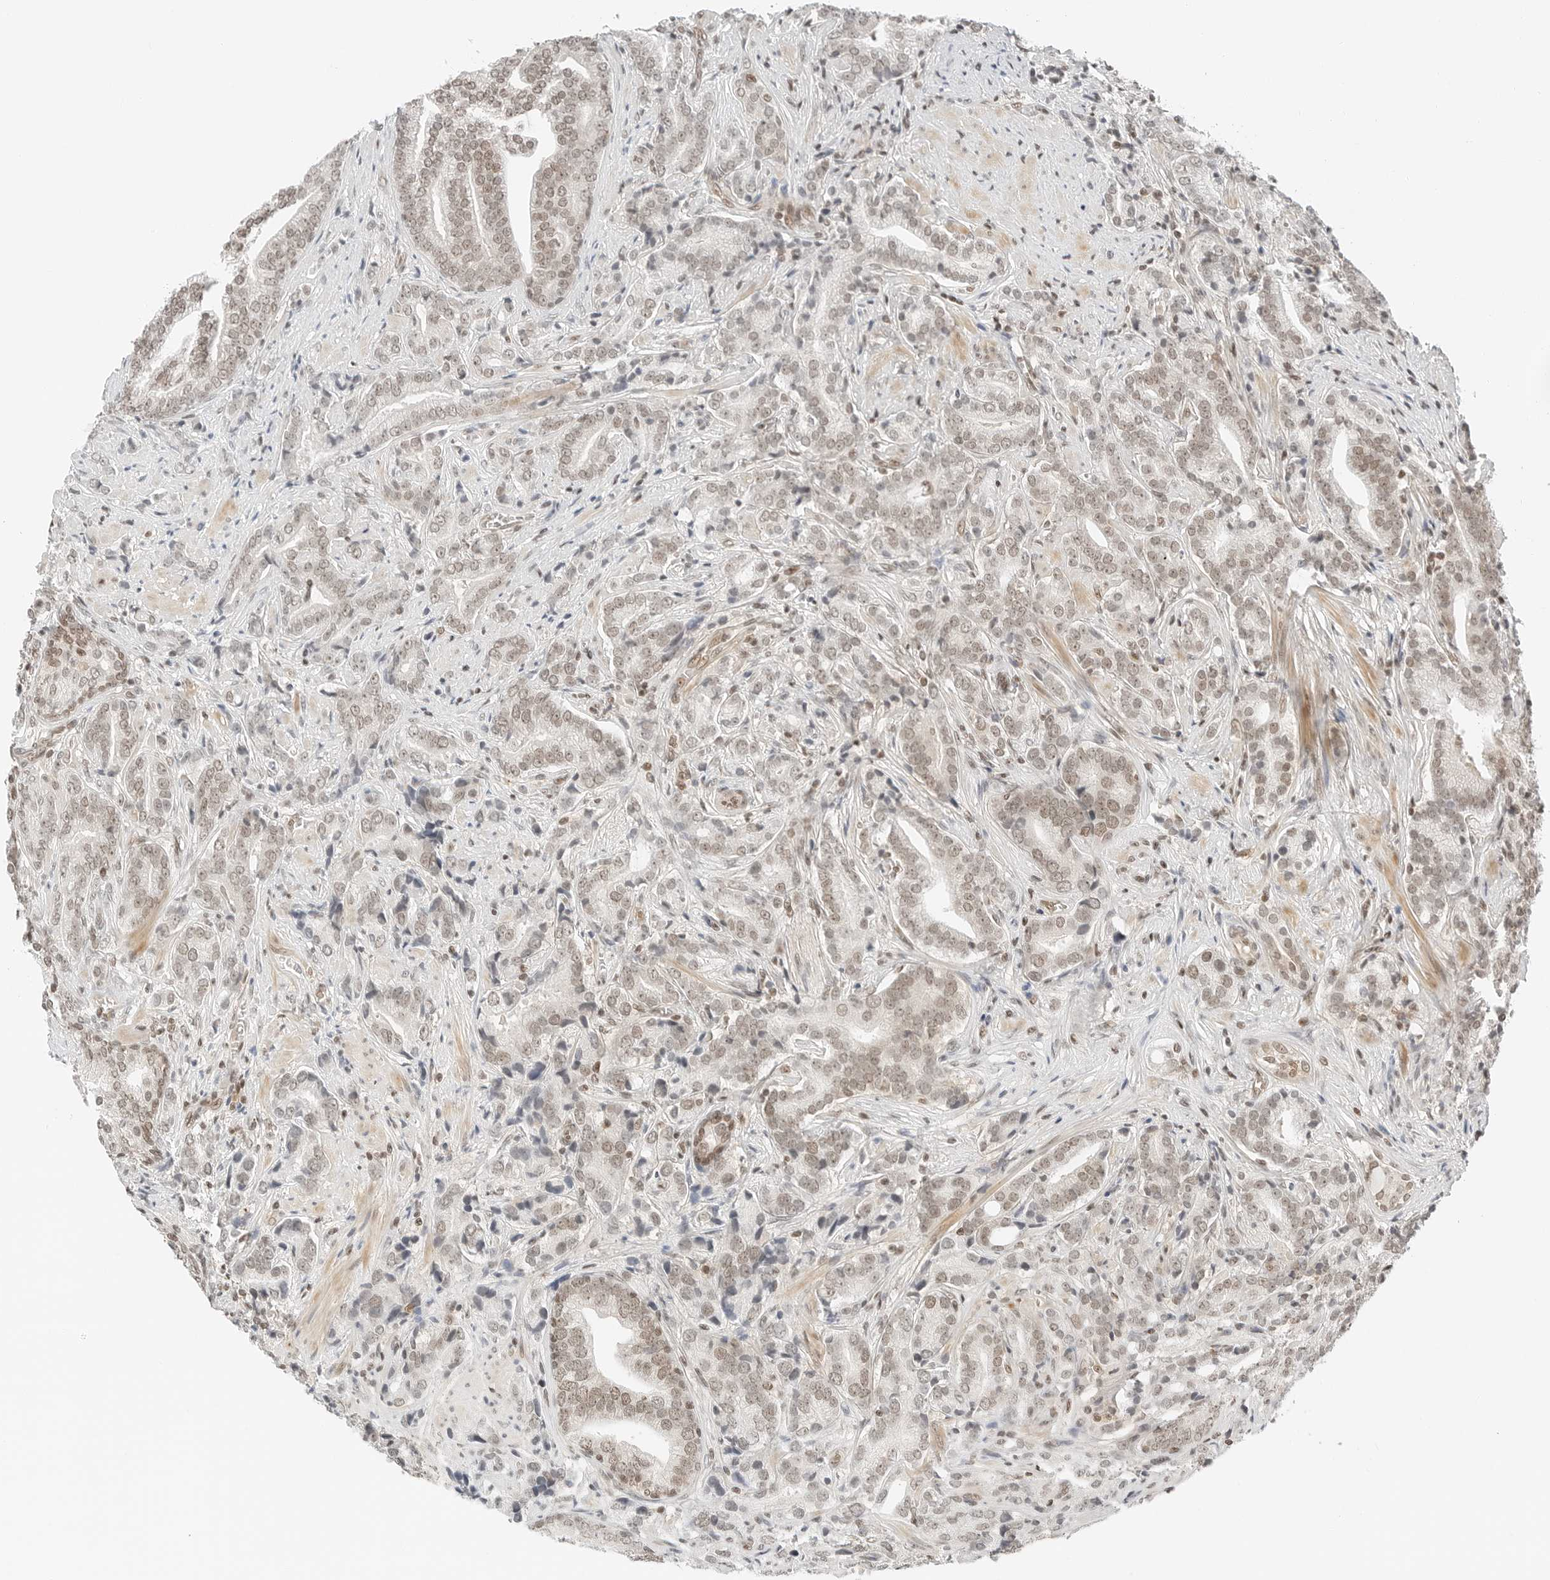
{"staining": {"intensity": "weak", "quantity": ">75%", "location": "nuclear"}, "tissue": "prostate cancer", "cell_type": "Tumor cells", "image_type": "cancer", "snomed": [{"axis": "morphology", "description": "Adenocarcinoma, High grade"}, {"axis": "topography", "description": "Prostate"}], "caption": "Prostate cancer (high-grade adenocarcinoma) was stained to show a protein in brown. There is low levels of weak nuclear expression in approximately >75% of tumor cells. (DAB (3,3'-diaminobenzidine) IHC with brightfield microscopy, high magnification).", "gene": "CRTC2", "patient": {"sex": "male", "age": 57}}